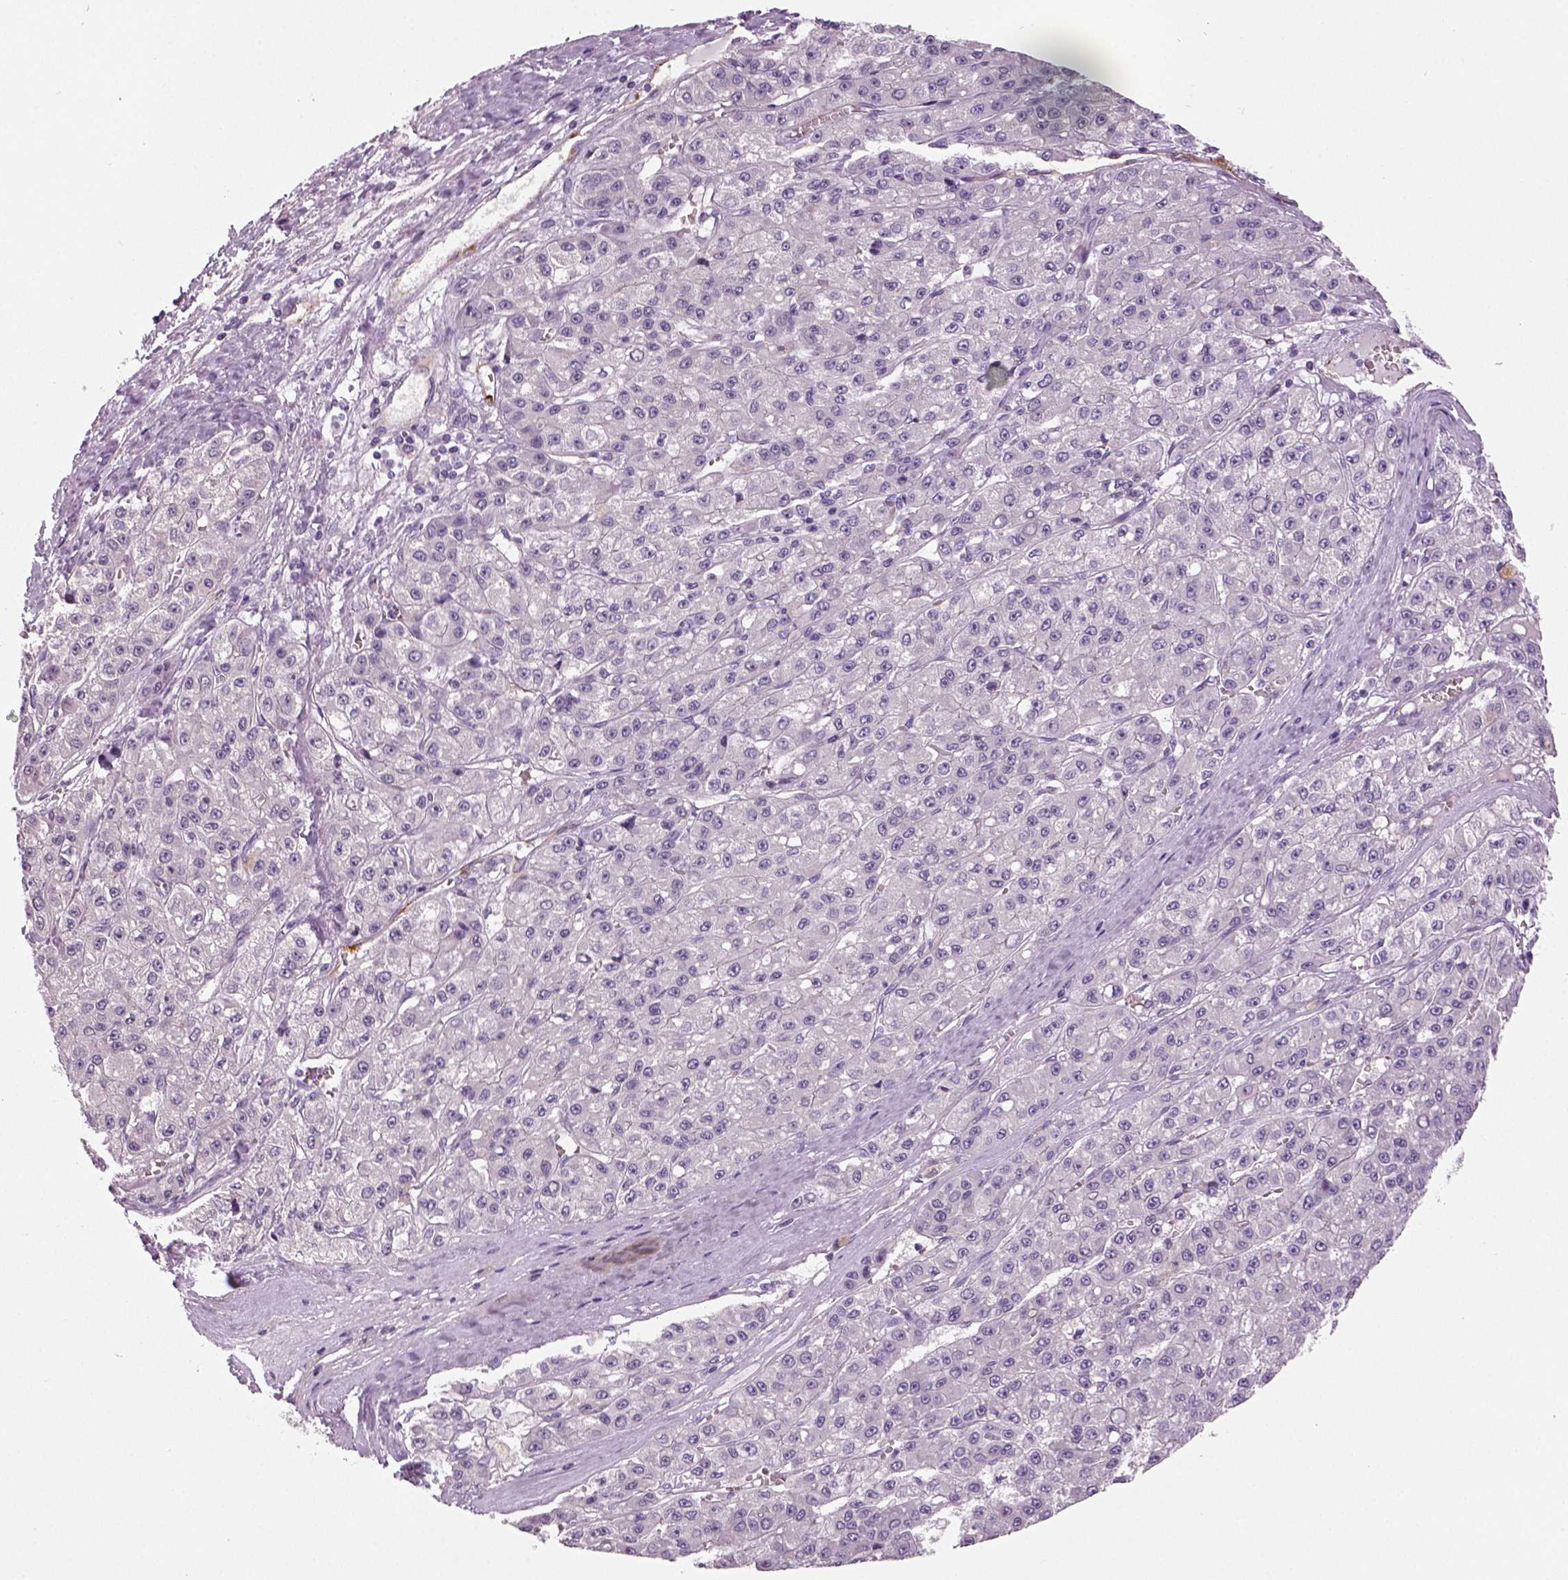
{"staining": {"intensity": "negative", "quantity": "none", "location": "none"}, "tissue": "liver cancer", "cell_type": "Tumor cells", "image_type": "cancer", "snomed": [{"axis": "morphology", "description": "Carcinoma, Hepatocellular, NOS"}, {"axis": "topography", "description": "Liver"}], "caption": "Human liver hepatocellular carcinoma stained for a protein using immunohistochemistry shows no staining in tumor cells.", "gene": "TSPAN7", "patient": {"sex": "male", "age": 70}}